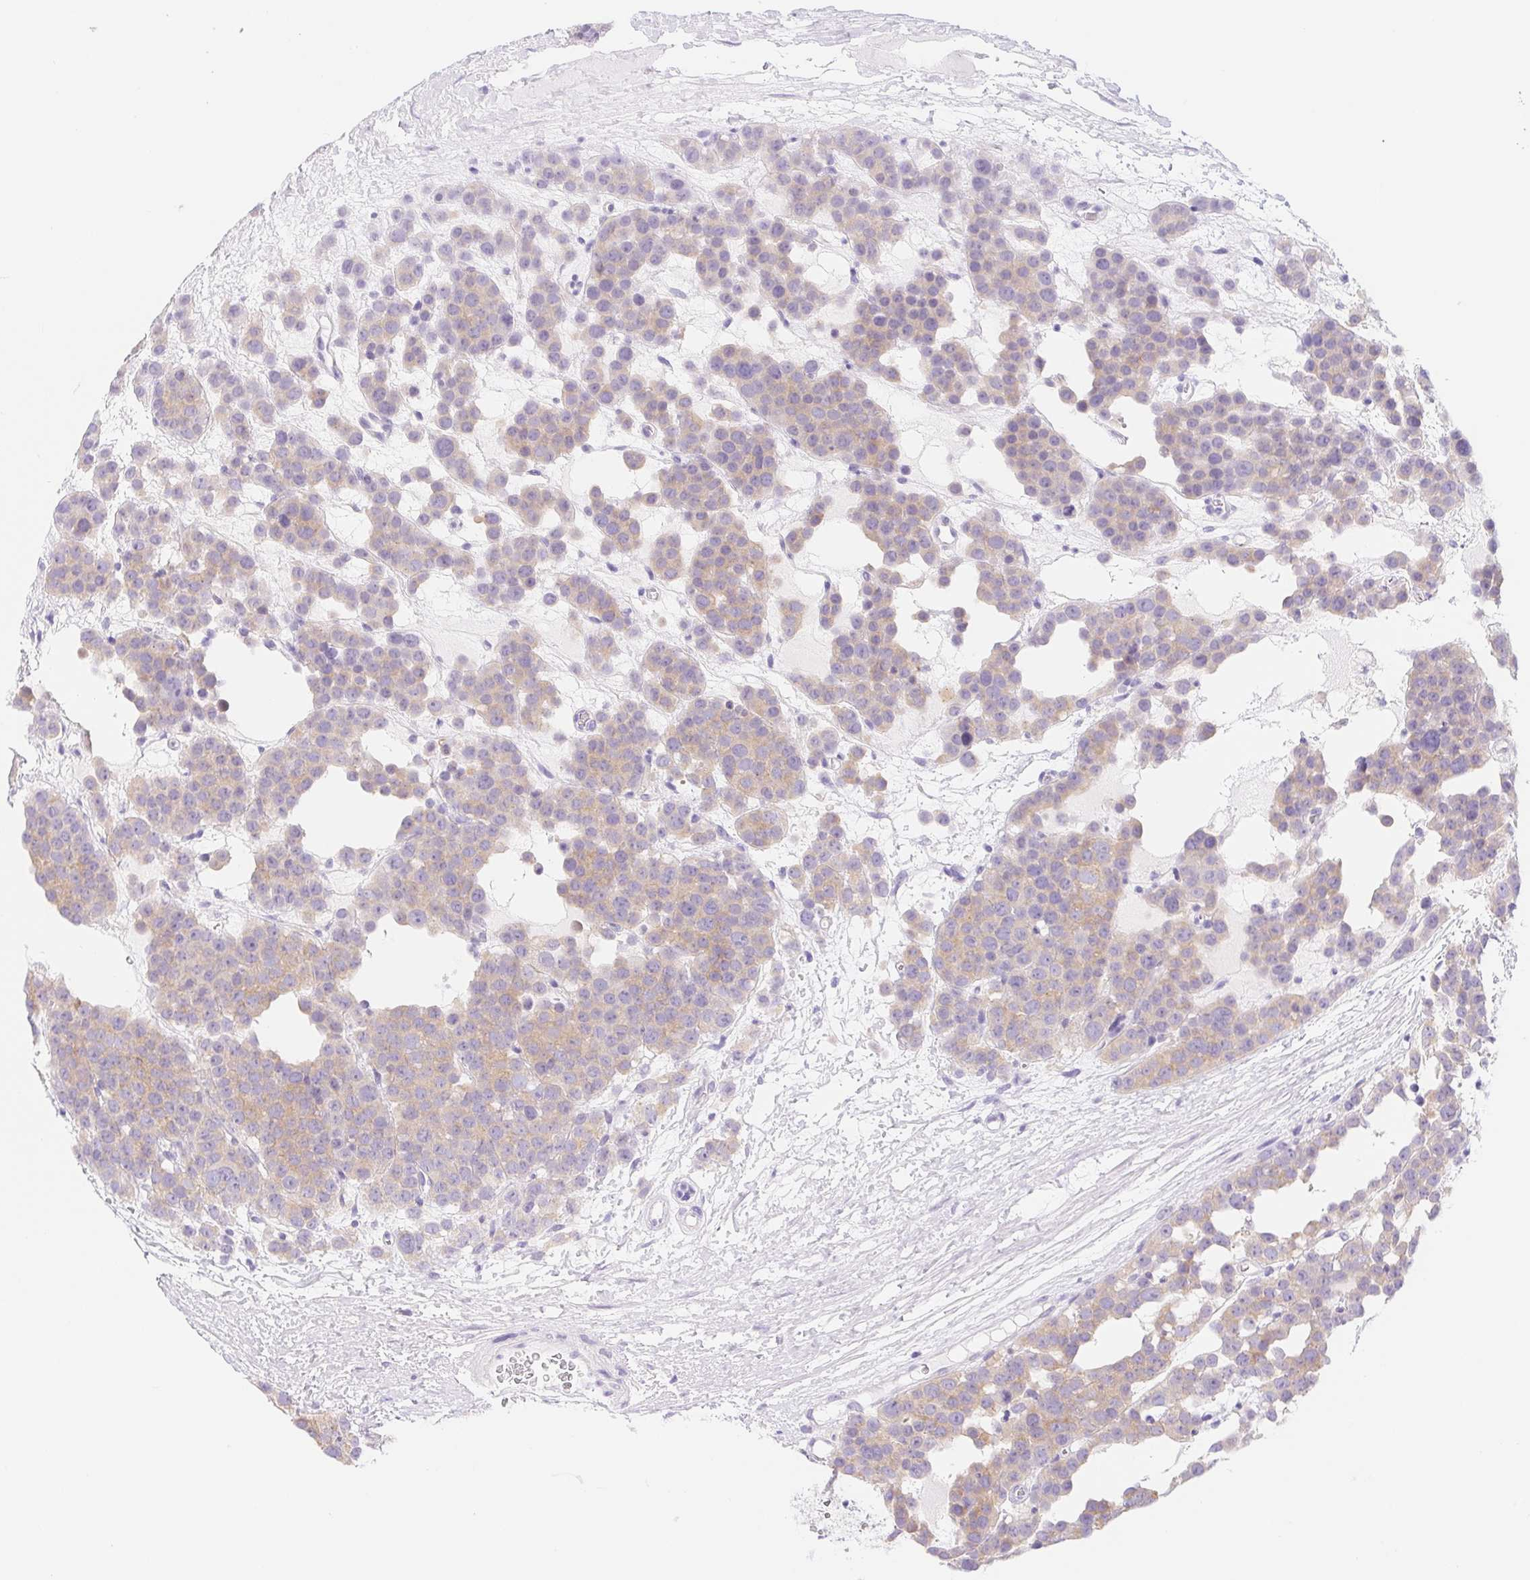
{"staining": {"intensity": "weak", "quantity": ">75%", "location": "cytoplasmic/membranous"}, "tissue": "testis cancer", "cell_type": "Tumor cells", "image_type": "cancer", "snomed": [{"axis": "morphology", "description": "Seminoma, NOS"}, {"axis": "topography", "description": "Testis"}], "caption": "An immunohistochemistry (IHC) image of tumor tissue is shown. Protein staining in brown shows weak cytoplasmic/membranous positivity in testis seminoma within tumor cells.", "gene": "DYNC2LI1", "patient": {"sex": "male", "age": 71}}